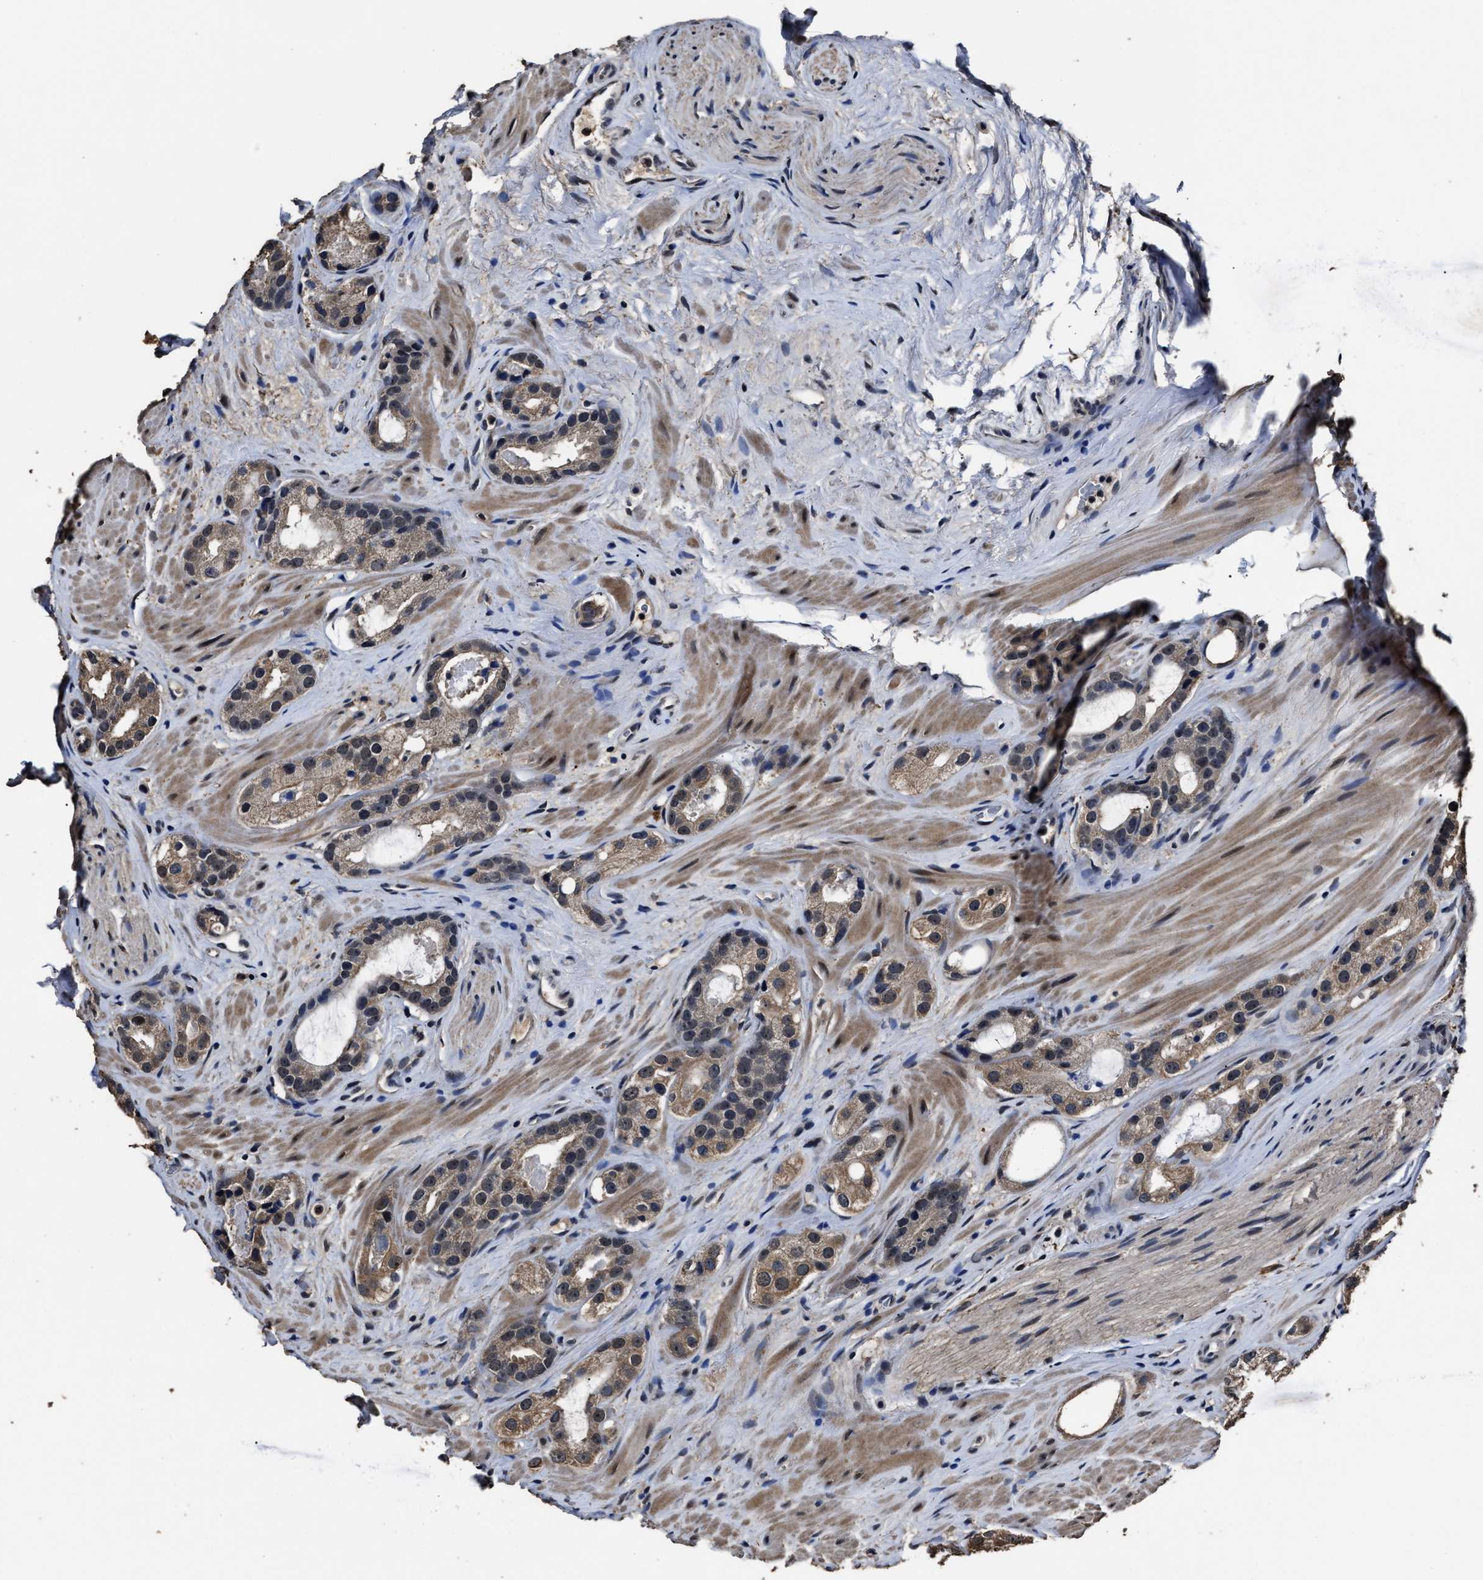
{"staining": {"intensity": "weak", "quantity": ">75%", "location": "cytoplasmic/membranous"}, "tissue": "prostate cancer", "cell_type": "Tumor cells", "image_type": "cancer", "snomed": [{"axis": "morphology", "description": "Adenocarcinoma, High grade"}, {"axis": "topography", "description": "Prostate"}], "caption": "DAB immunohistochemical staining of prostate cancer (high-grade adenocarcinoma) reveals weak cytoplasmic/membranous protein positivity in about >75% of tumor cells. (DAB (3,3'-diaminobenzidine) IHC with brightfield microscopy, high magnification).", "gene": "RSBN1L", "patient": {"sex": "male", "age": 63}}